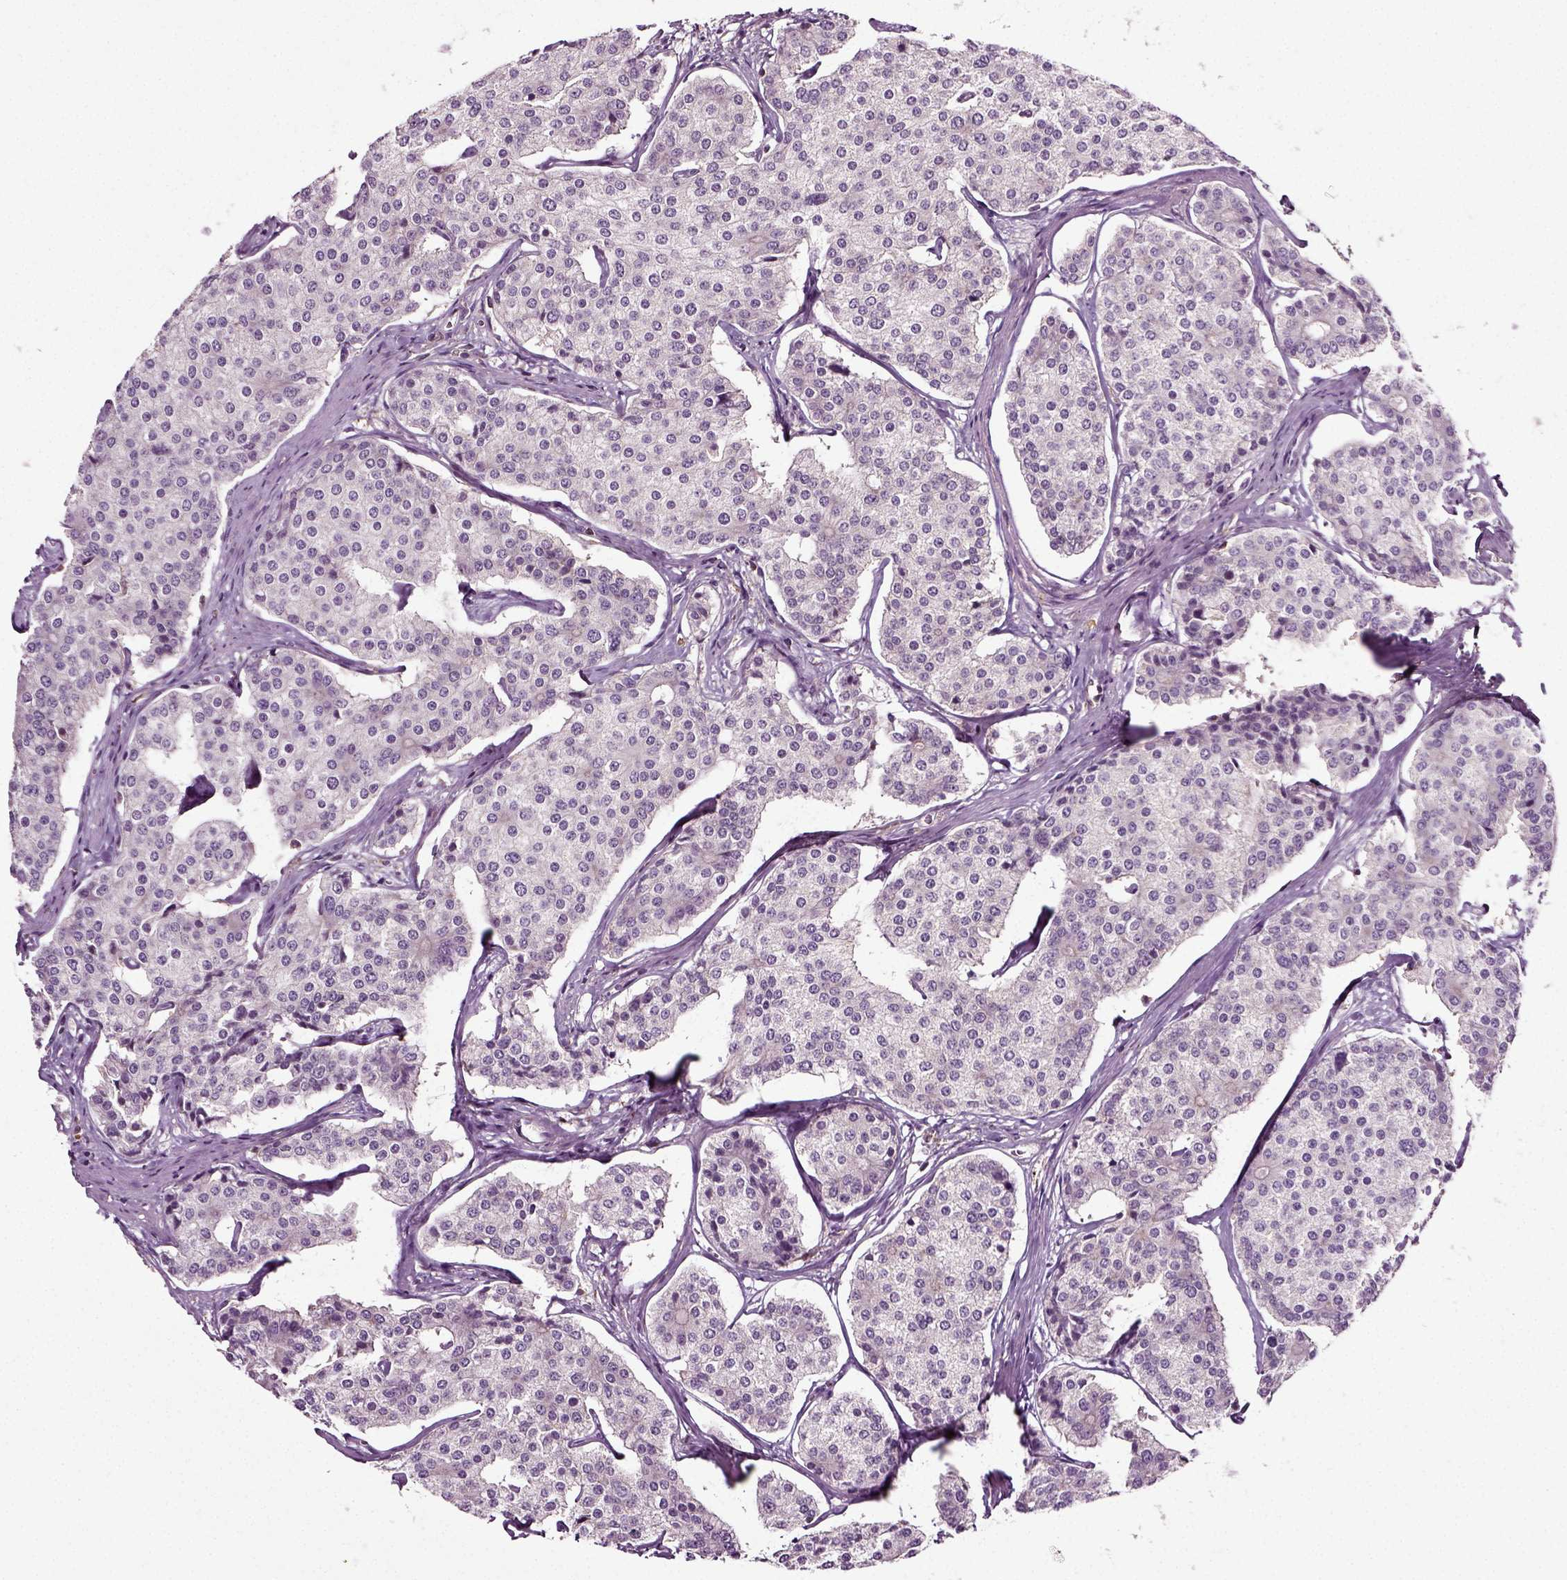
{"staining": {"intensity": "negative", "quantity": "none", "location": "none"}, "tissue": "carcinoid", "cell_type": "Tumor cells", "image_type": "cancer", "snomed": [{"axis": "morphology", "description": "Carcinoid, malignant, NOS"}, {"axis": "topography", "description": "Small intestine"}], "caption": "The IHC histopathology image has no significant expression in tumor cells of carcinoid (malignant) tissue. (DAB IHC visualized using brightfield microscopy, high magnification).", "gene": "RHOF", "patient": {"sex": "female", "age": 65}}